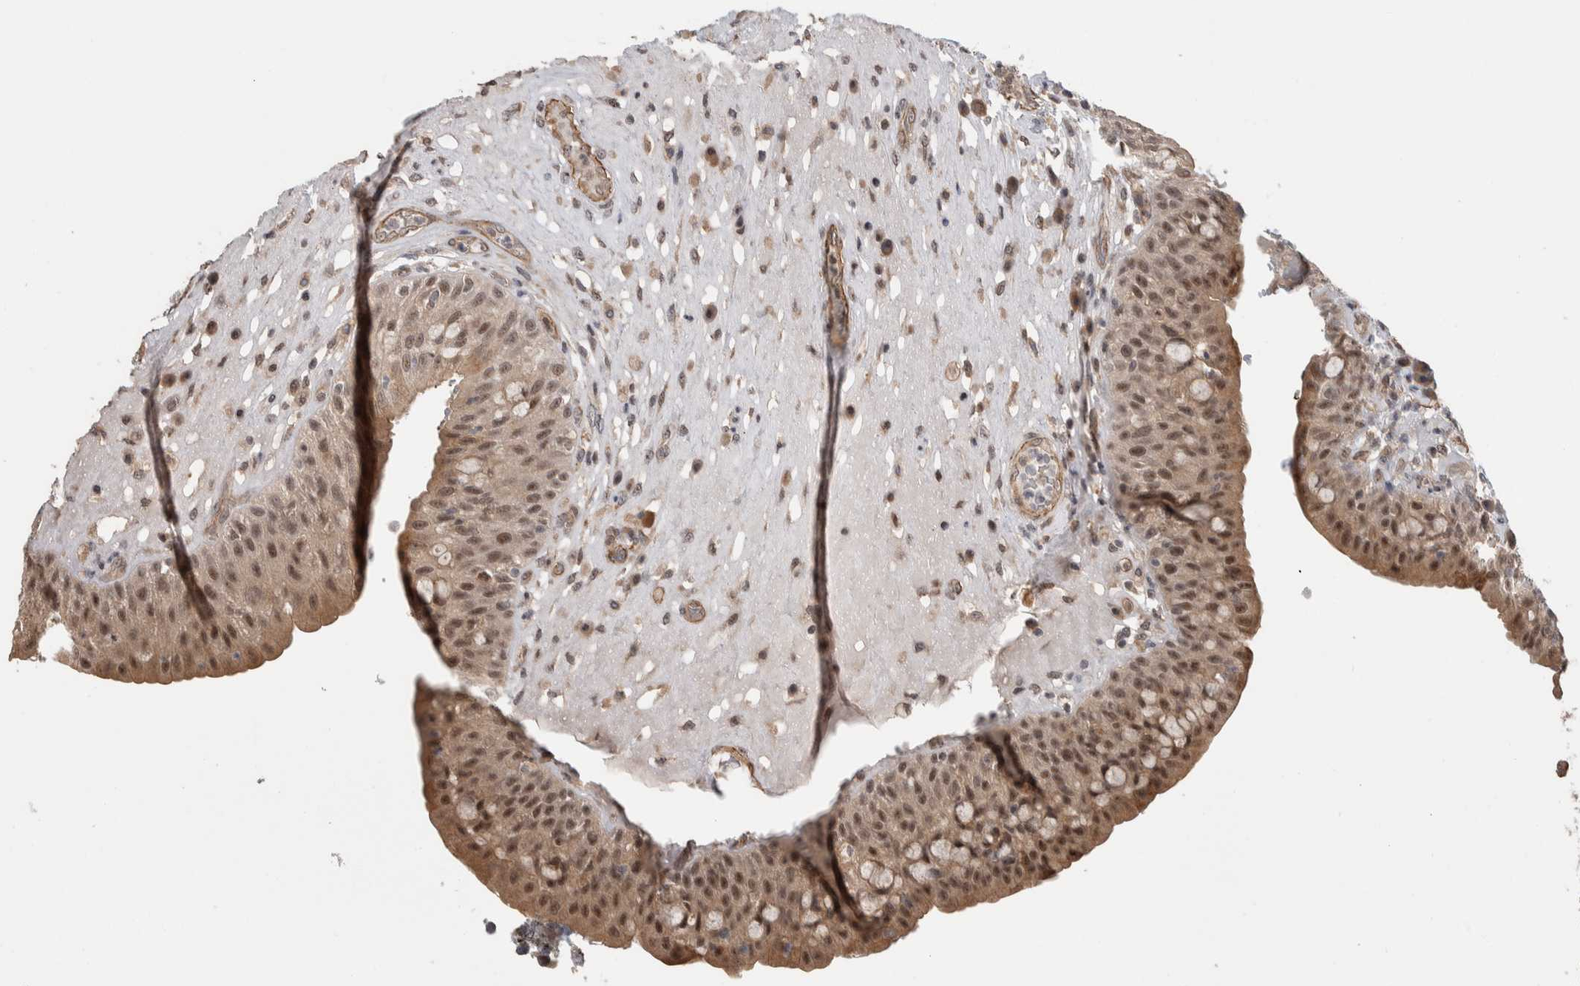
{"staining": {"intensity": "moderate", "quantity": "25%-75%", "location": "cytoplasmic/membranous,nuclear"}, "tissue": "urinary bladder", "cell_type": "Urothelial cells", "image_type": "normal", "snomed": [{"axis": "morphology", "description": "Normal tissue, NOS"}, {"axis": "topography", "description": "Urinary bladder"}], "caption": "Urothelial cells display moderate cytoplasmic/membranous,nuclear expression in about 25%-75% of cells in benign urinary bladder. The protein is shown in brown color, while the nuclei are stained blue.", "gene": "PRDM4", "patient": {"sex": "female", "age": 62}}